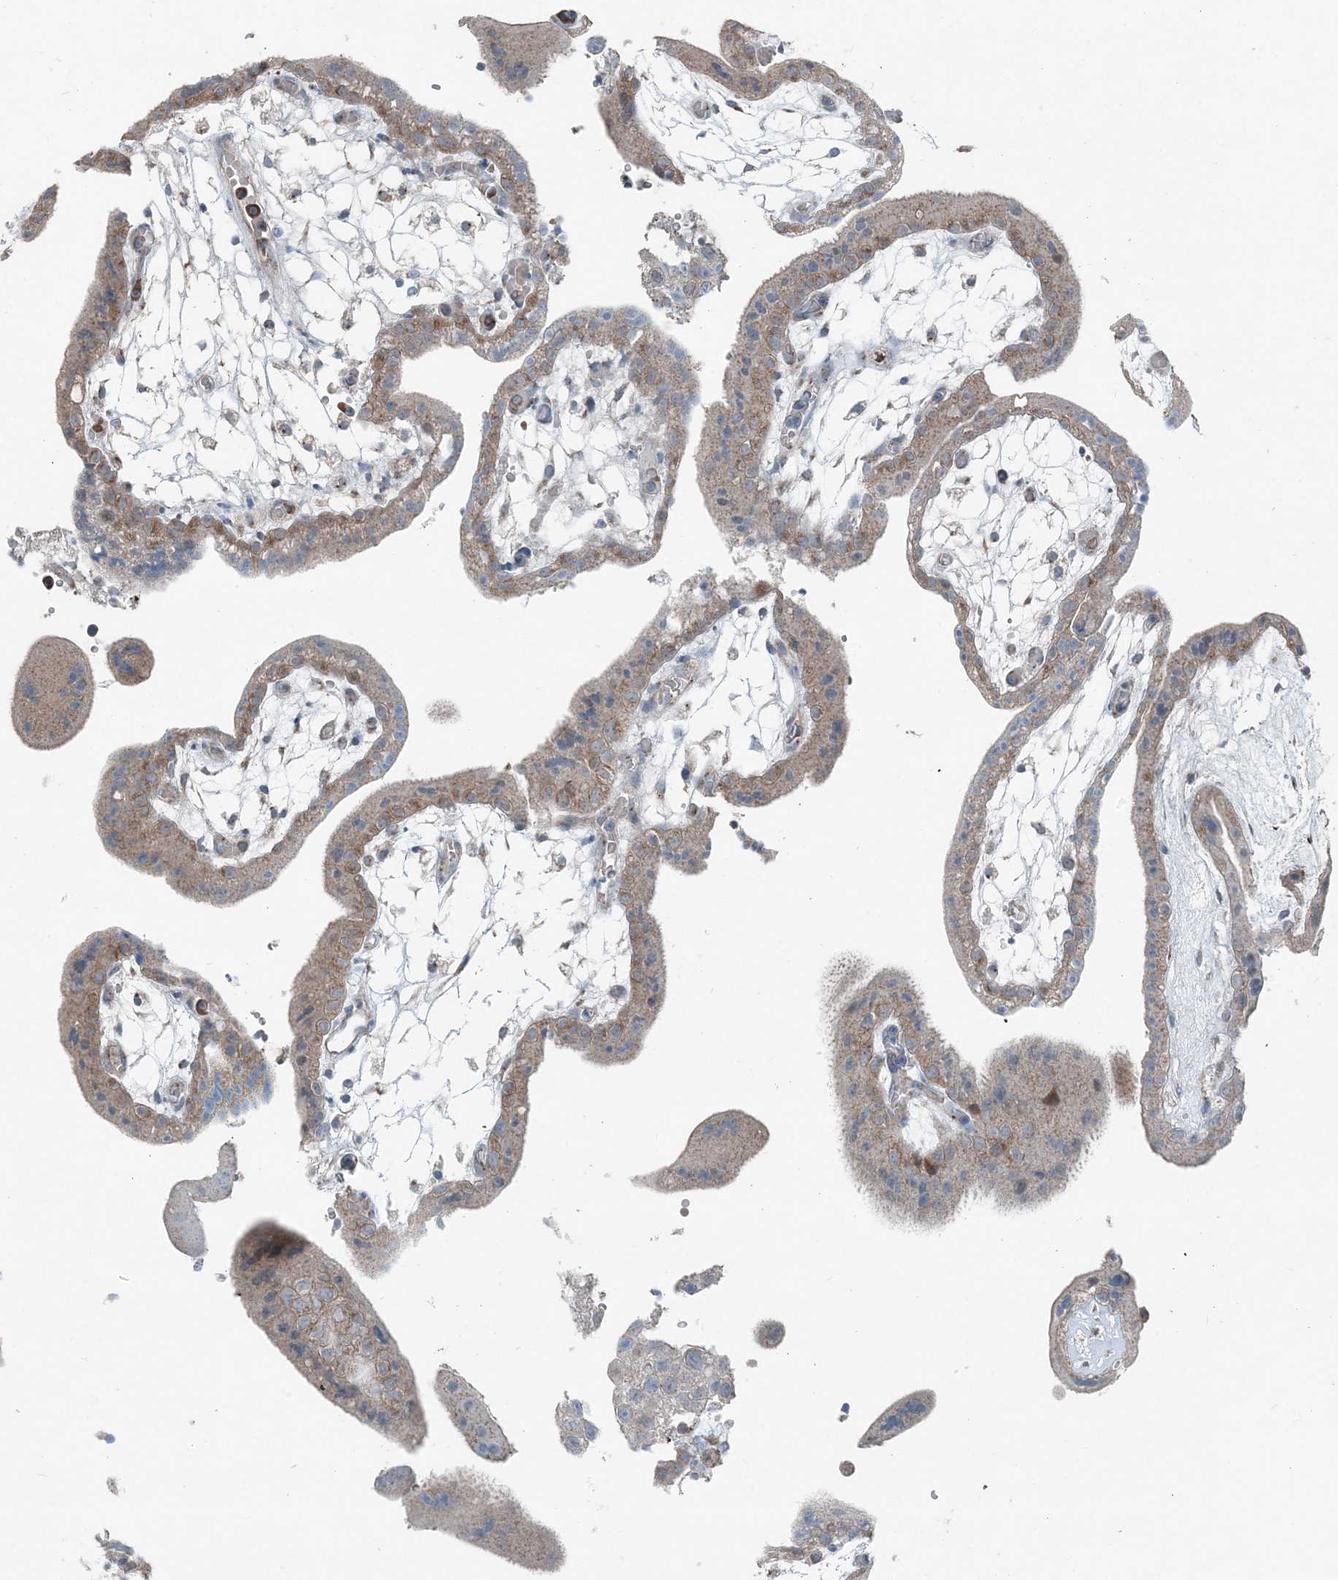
{"staining": {"intensity": "weak", "quantity": ">75%", "location": "cytoplasmic/membranous"}, "tissue": "placenta", "cell_type": "Decidual cells", "image_type": "normal", "snomed": [{"axis": "morphology", "description": "Normal tissue, NOS"}, {"axis": "topography", "description": "Placenta"}], "caption": "The image reveals a brown stain indicating the presence of a protein in the cytoplasmic/membranous of decidual cells in placenta. (IHC, brightfield microscopy, high magnification).", "gene": "KY", "patient": {"sex": "female", "age": 18}}